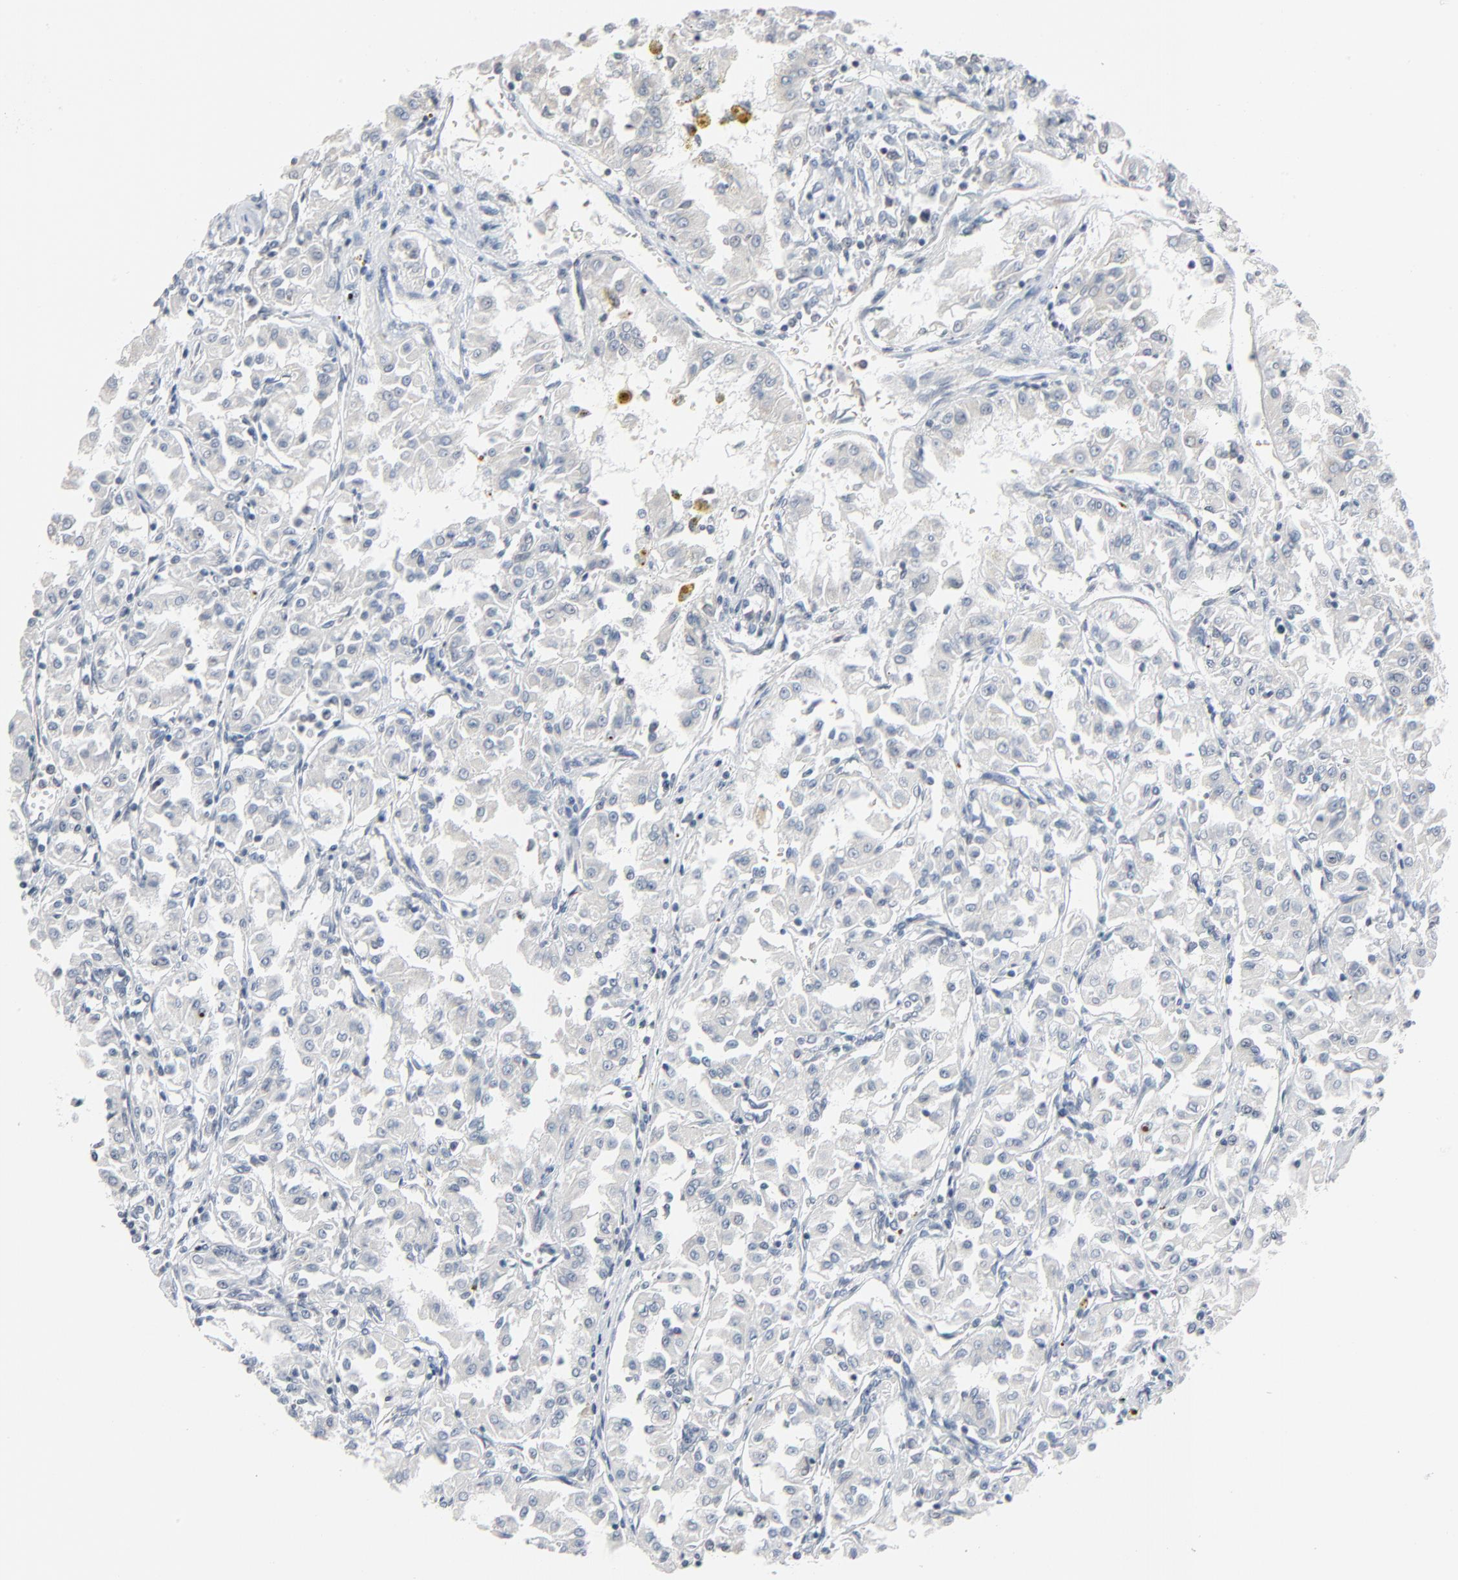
{"staining": {"intensity": "negative", "quantity": "none", "location": "none"}, "tissue": "renal cancer", "cell_type": "Tumor cells", "image_type": "cancer", "snomed": [{"axis": "morphology", "description": "Adenocarcinoma, NOS"}, {"axis": "topography", "description": "Kidney"}], "caption": "Tumor cells are negative for protein expression in human renal adenocarcinoma. (Immunohistochemistry (ihc), brightfield microscopy, high magnification).", "gene": "SAGE1", "patient": {"sex": "male", "age": 78}}